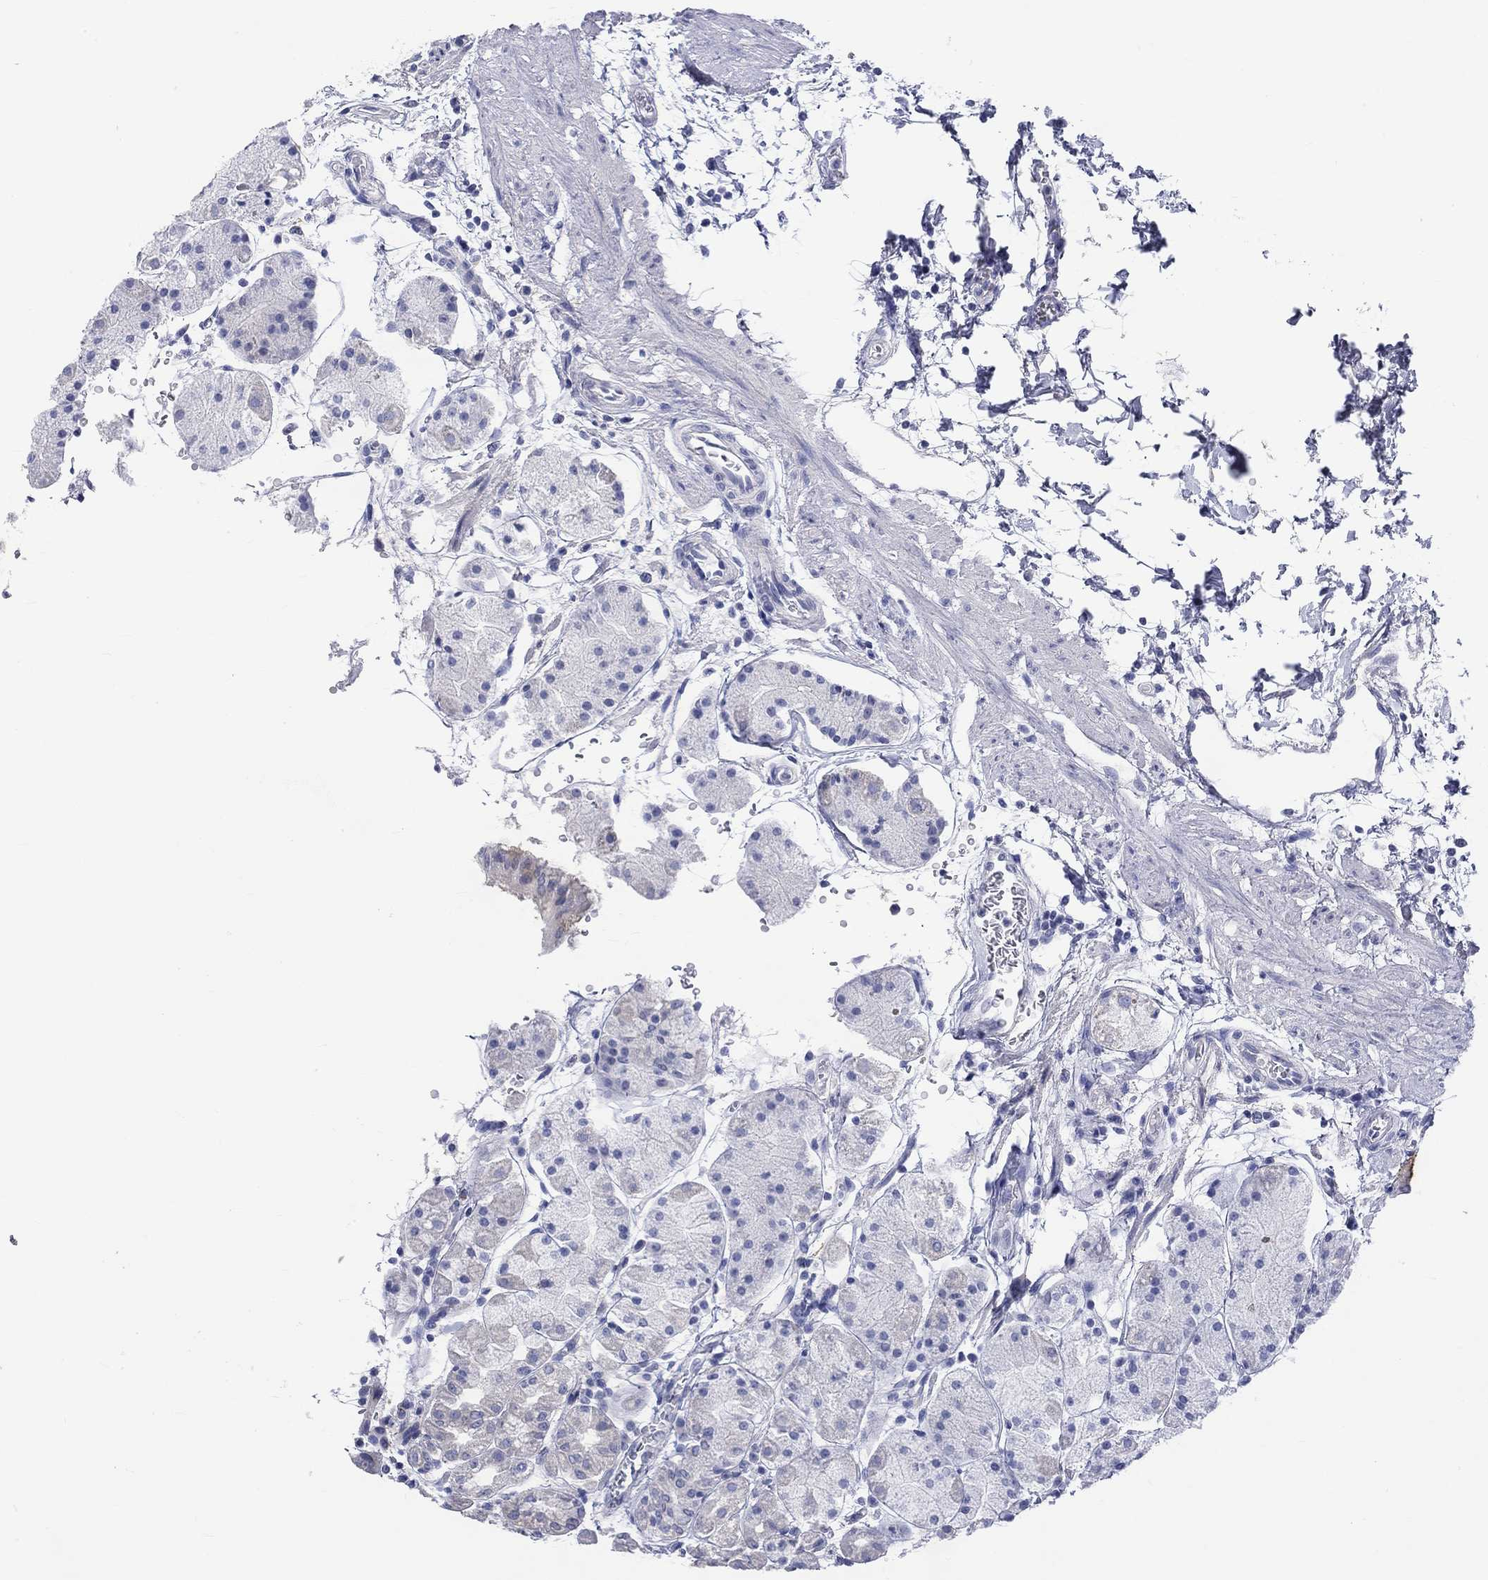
{"staining": {"intensity": "negative", "quantity": "none", "location": "none"}, "tissue": "stomach", "cell_type": "Glandular cells", "image_type": "normal", "snomed": [{"axis": "morphology", "description": "Normal tissue, NOS"}, {"axis": "topography", "description": "Stomach"}], "caption": "This is an immunohistochemistry (IHC) micrograph of unremarkable human stomach. There is no expression in glandular cells.", "gene": "CERS1", "patient": {"sex": "male", "age": 54}}